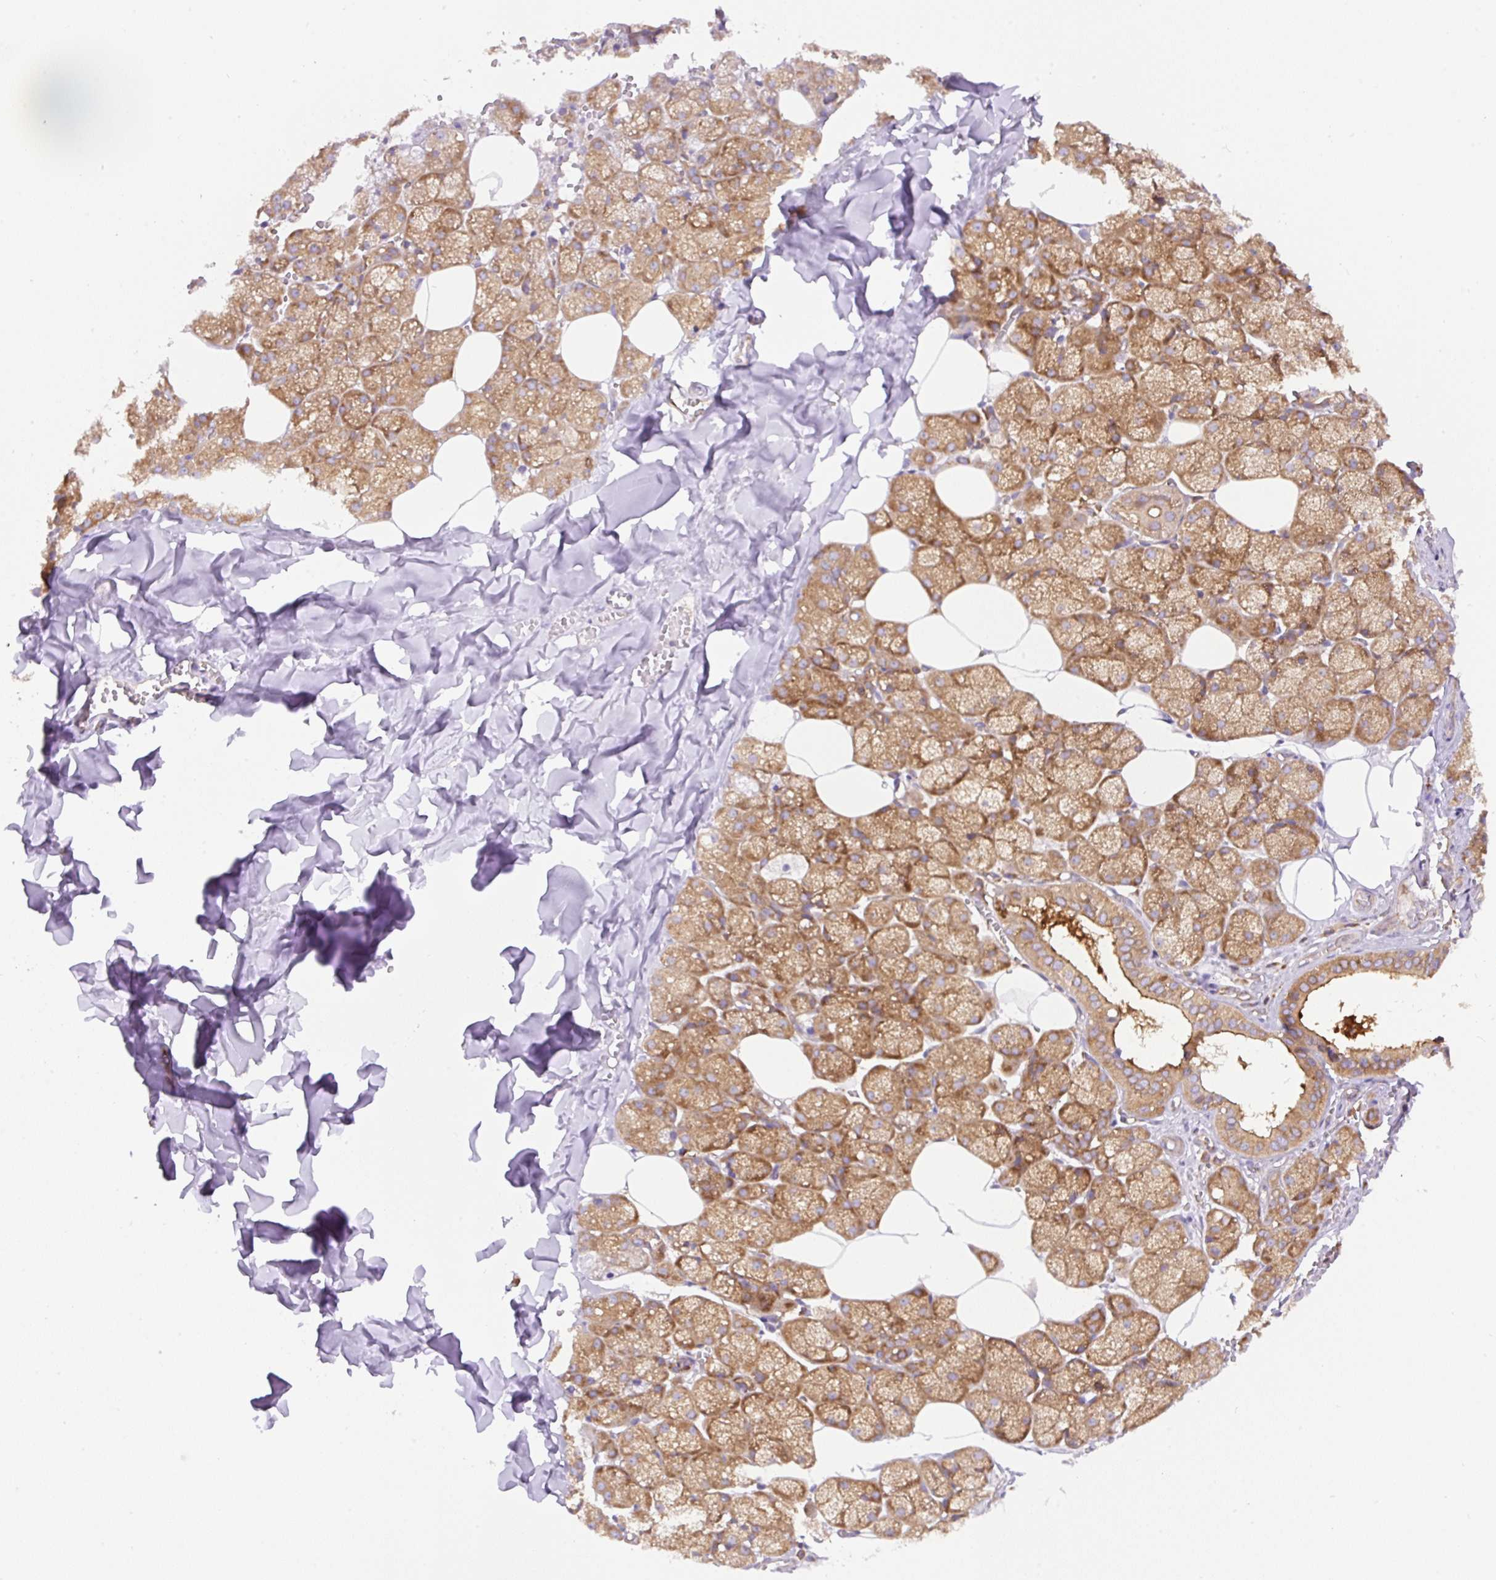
{"staining": {"intensity": "moderate", "quantity": ">75%", "location": "cytoplasmic/membranous"}, "tissue": "salivary gland", "cell_type": "Glandular cells", "image_type": "normal", "snomed": [{"axis": "morphology", "description": "Normal tissue, NOS"}, {"axis": "topography", "description": "Salivary gland"}, {"axis": "topography", "description": "Peripheral nerve tissue"}], "caption": "A medium amount of moderate cytoplasmic/membranous staining is seen in approximately >75% of glandular cells in benign salivary gland.", "gene": "DNM2", "patient": {"sex": "male", "age": 38}}